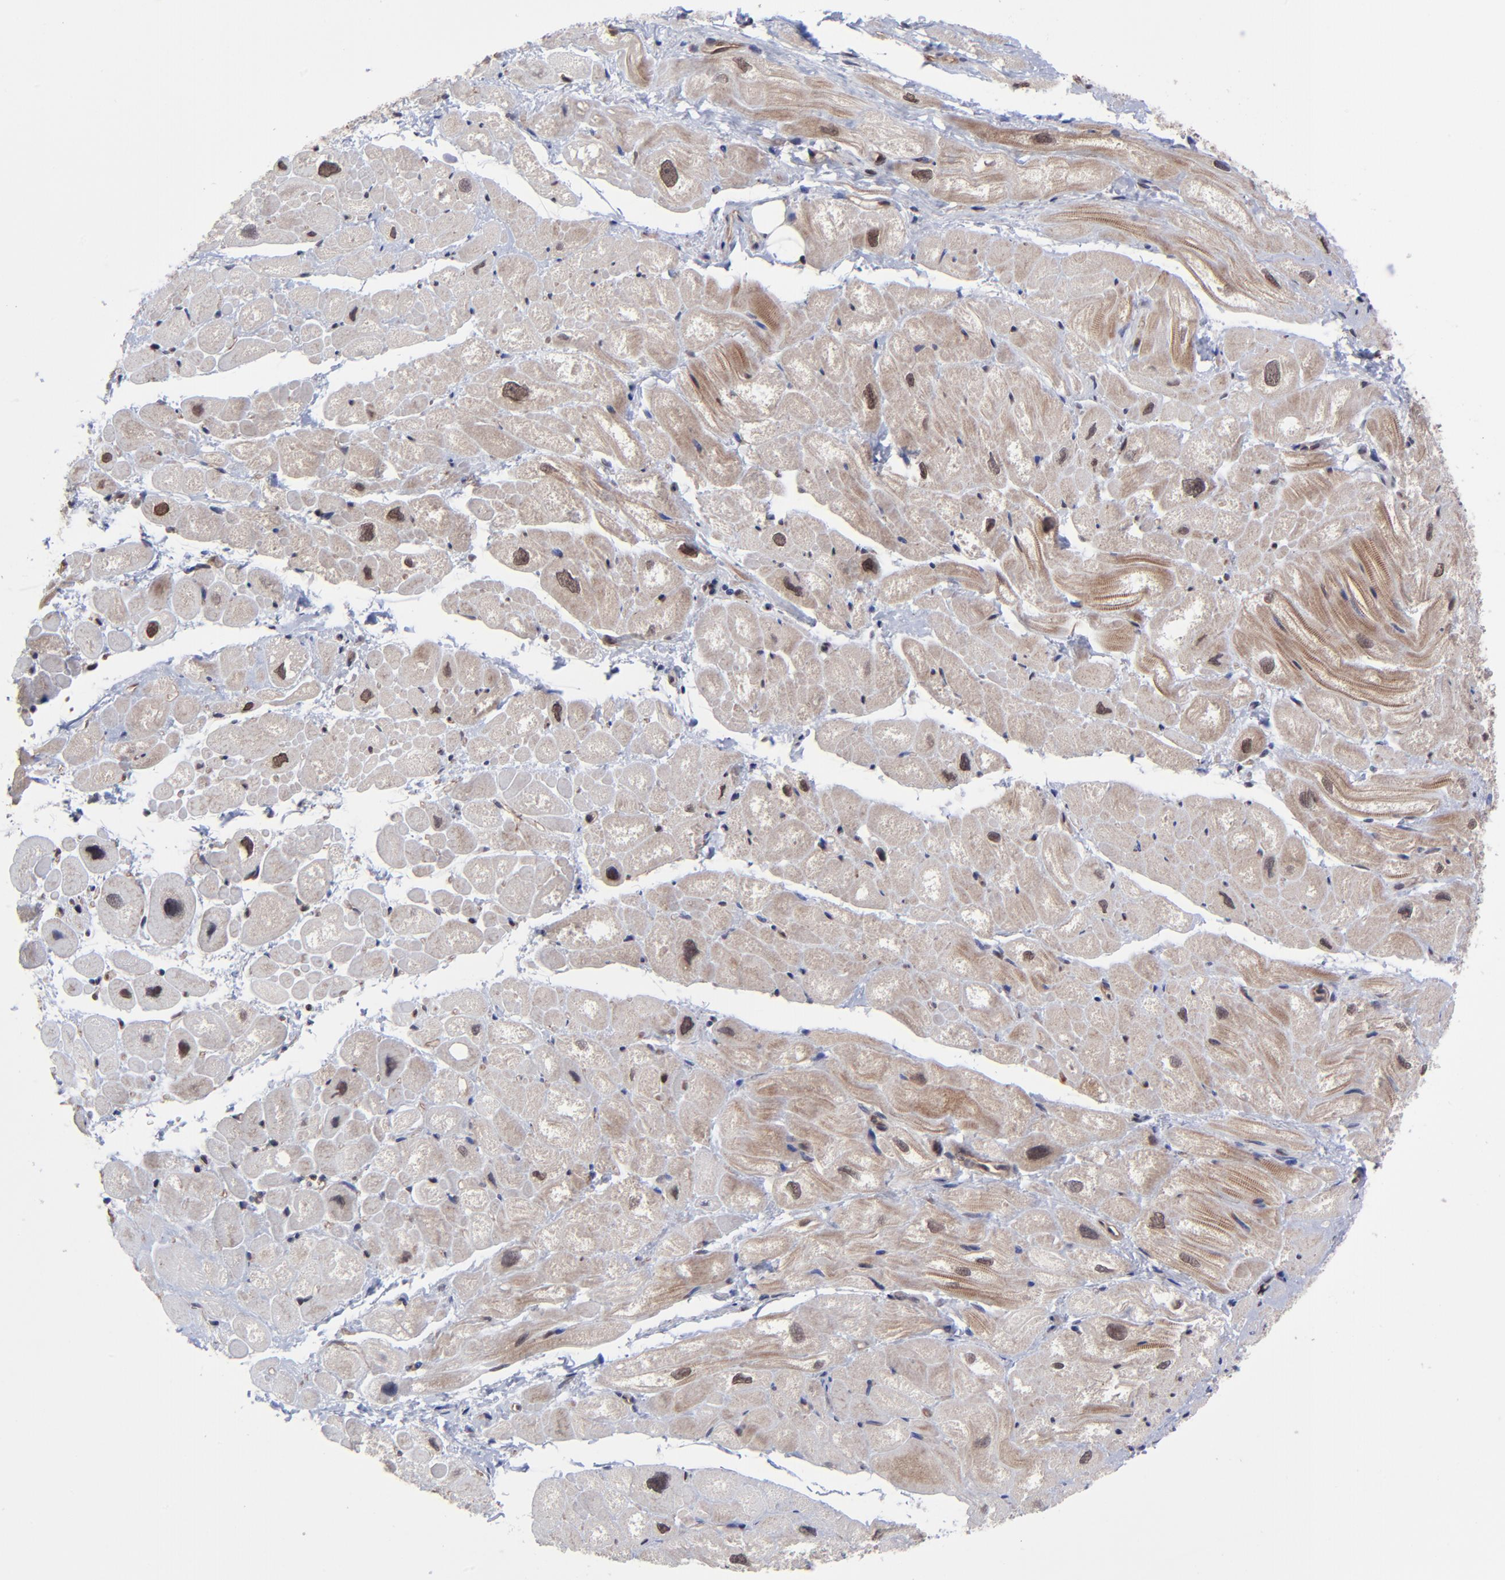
{"staining": {"intensity": "moderate", "quantity": "25%-75%", "location": "cytoplasmic/membranous"}, "tissue": "heart muscle", "cell_type": "Cardiomyocytes", "image_type": "normal", "snomed": [{"axis": "morphology", "description": "Normal tissue, NOS"}, {"axis": "topography", "description": "Heart"}], "caption": "IHC of benign heart muscle demonstrates medium levels of moderate cytoplasmic/membranous expression in about 25%-75% of cardiomyocytes. The staining is performed using DAB (3,3'-diaminobenzidine) brown chromogen to label protein expression. The nuclei are counter-stained blue using hematoxylin.", "gene": "ZNF419", "patient": {"sex": "male", "age": 49}}